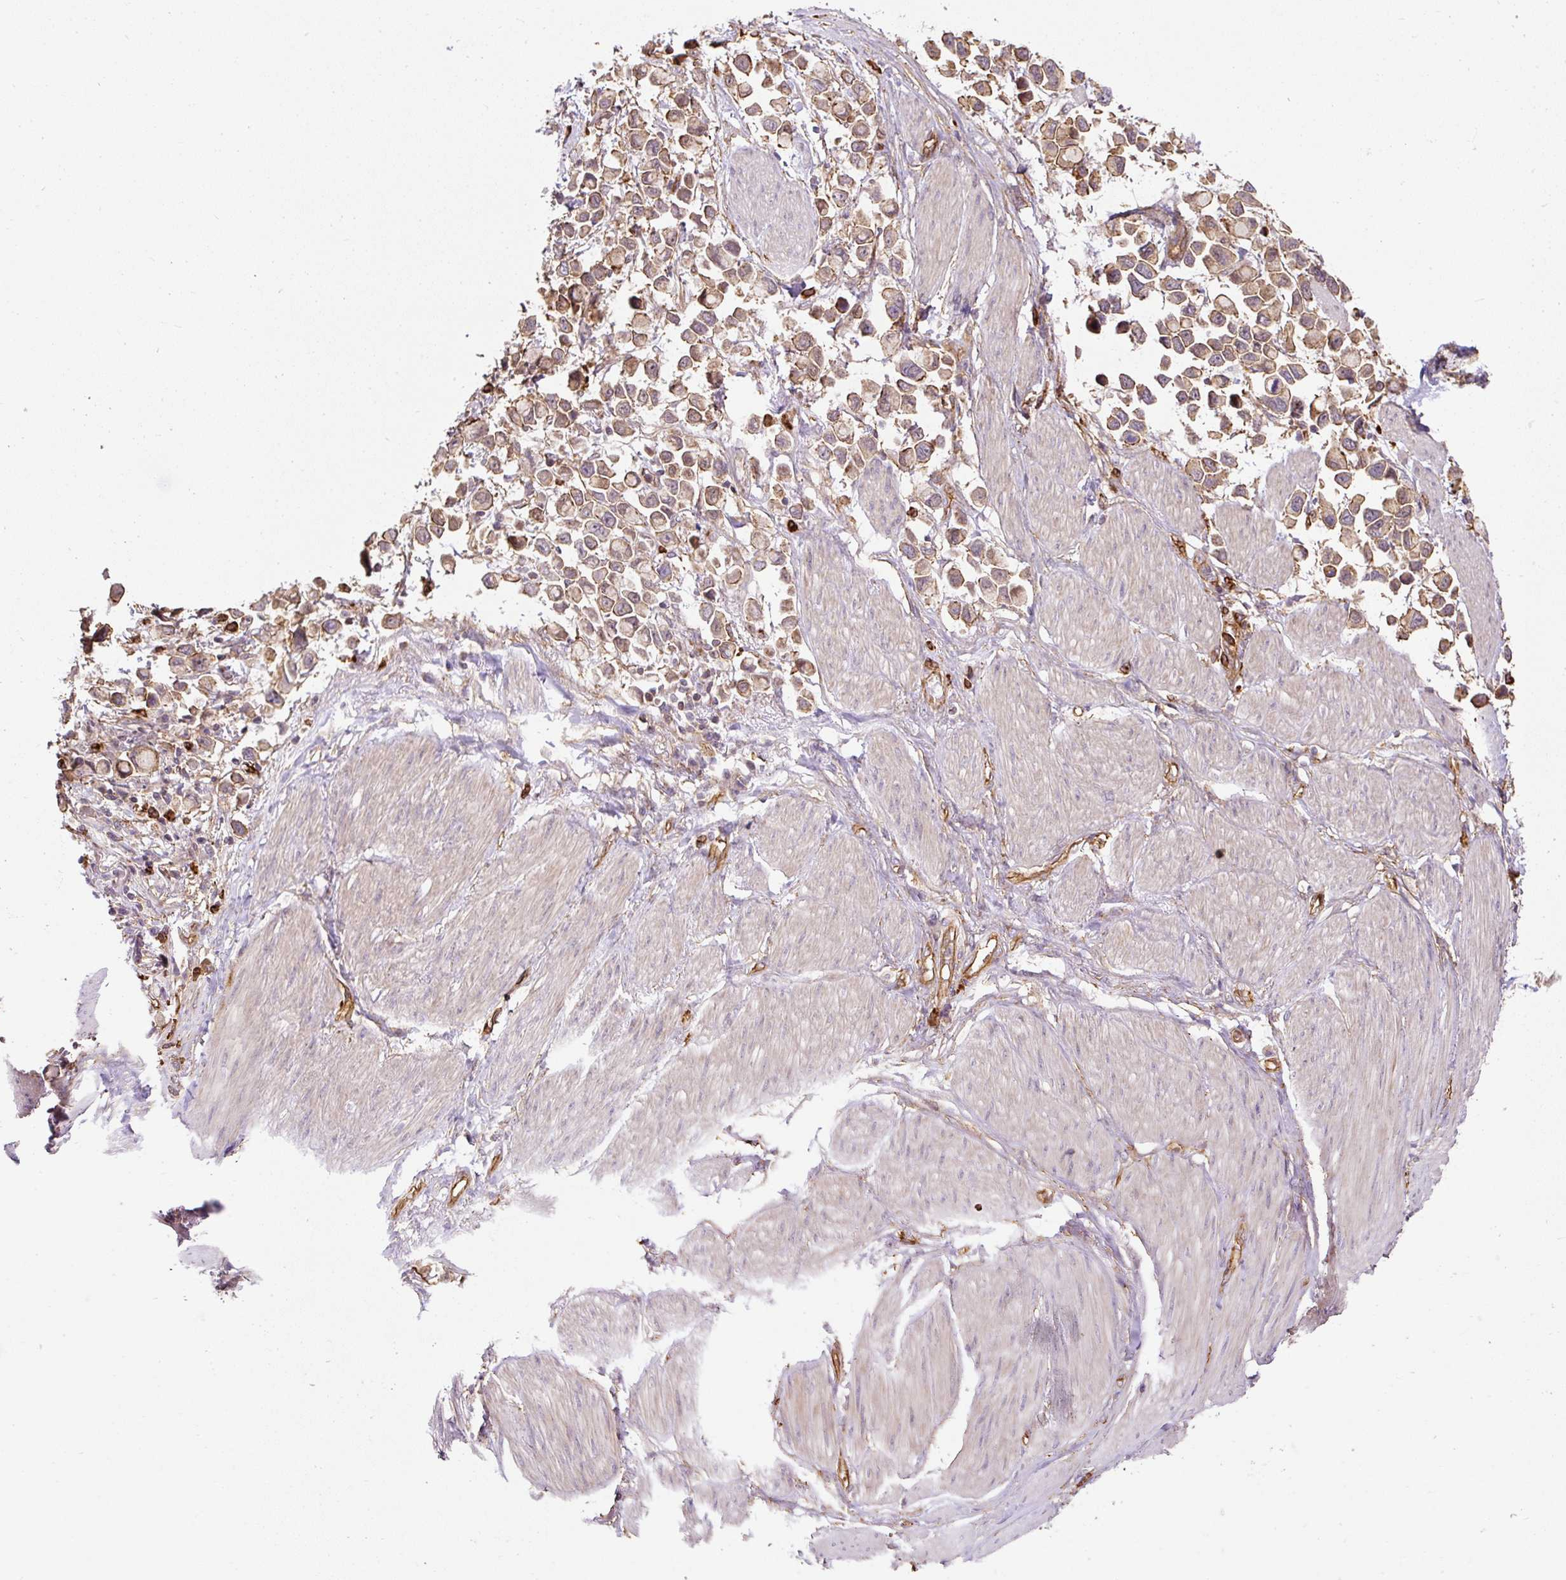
{"staining": {"intensity": "moderate", "quantity": ">75%", "location": "cytoplasmic/membranous"}, "tissue": "stomach cancer", "cell_type": "Tumor cells", "image_type": "cancer", "snomed": [{"axis": "morphology", "description": "Adenocarcinoma, NOS"}, {"axis": "topography", "description": "Stomach"}], "caption": "Immunohistochemical staining of human adenocarcinoma (stomach) displays medium levels of moderate cytoplasmic/membranous positivity in approximately >75% of tumor cells. The protein of interest is shown in brown color, while the nuclei are stained blue.", "gene": "B3GALT5", "patient": {"sex": "female", "age": 81}}